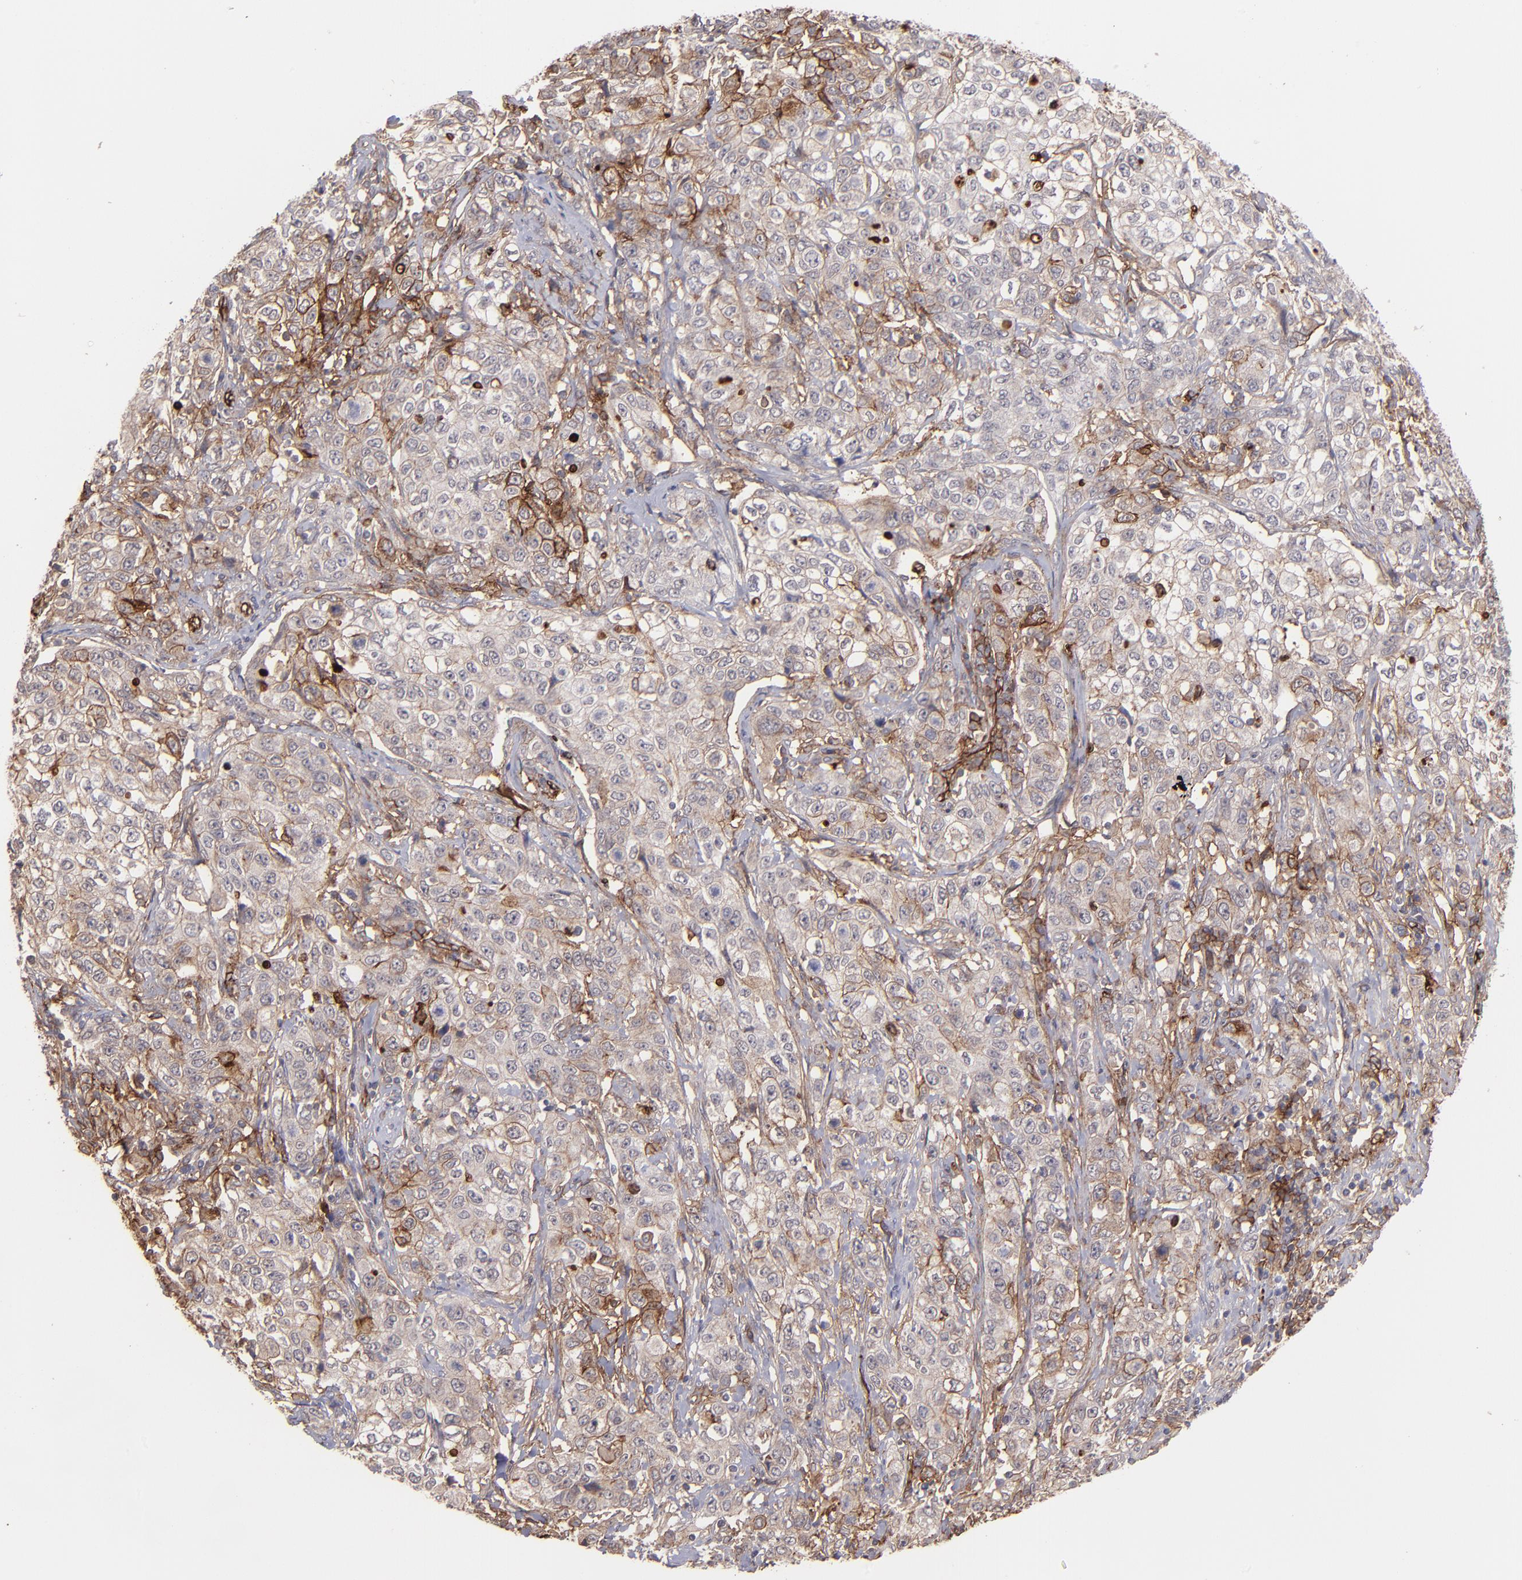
{"staining": {"intensity": "weak", "quantity": "25%-75%", "location": "cytoplasmic/membranous"}, "tissue": "stomach cancer", "cell_type": "Tumor cells", "image_type": "cancer", "snomed": [{"axis": "morphology", "description": "Adenocarcinoma, NOS"}, {"axis": "topography", "description": "Stomach"}], "caption": "A brown stain highlights weak cytoplasmic/membranous positivity of a protein in human stomach cancer tumor cells.", "gene": "ICAM1", "patient": {"sex": "male", "age": 48}}